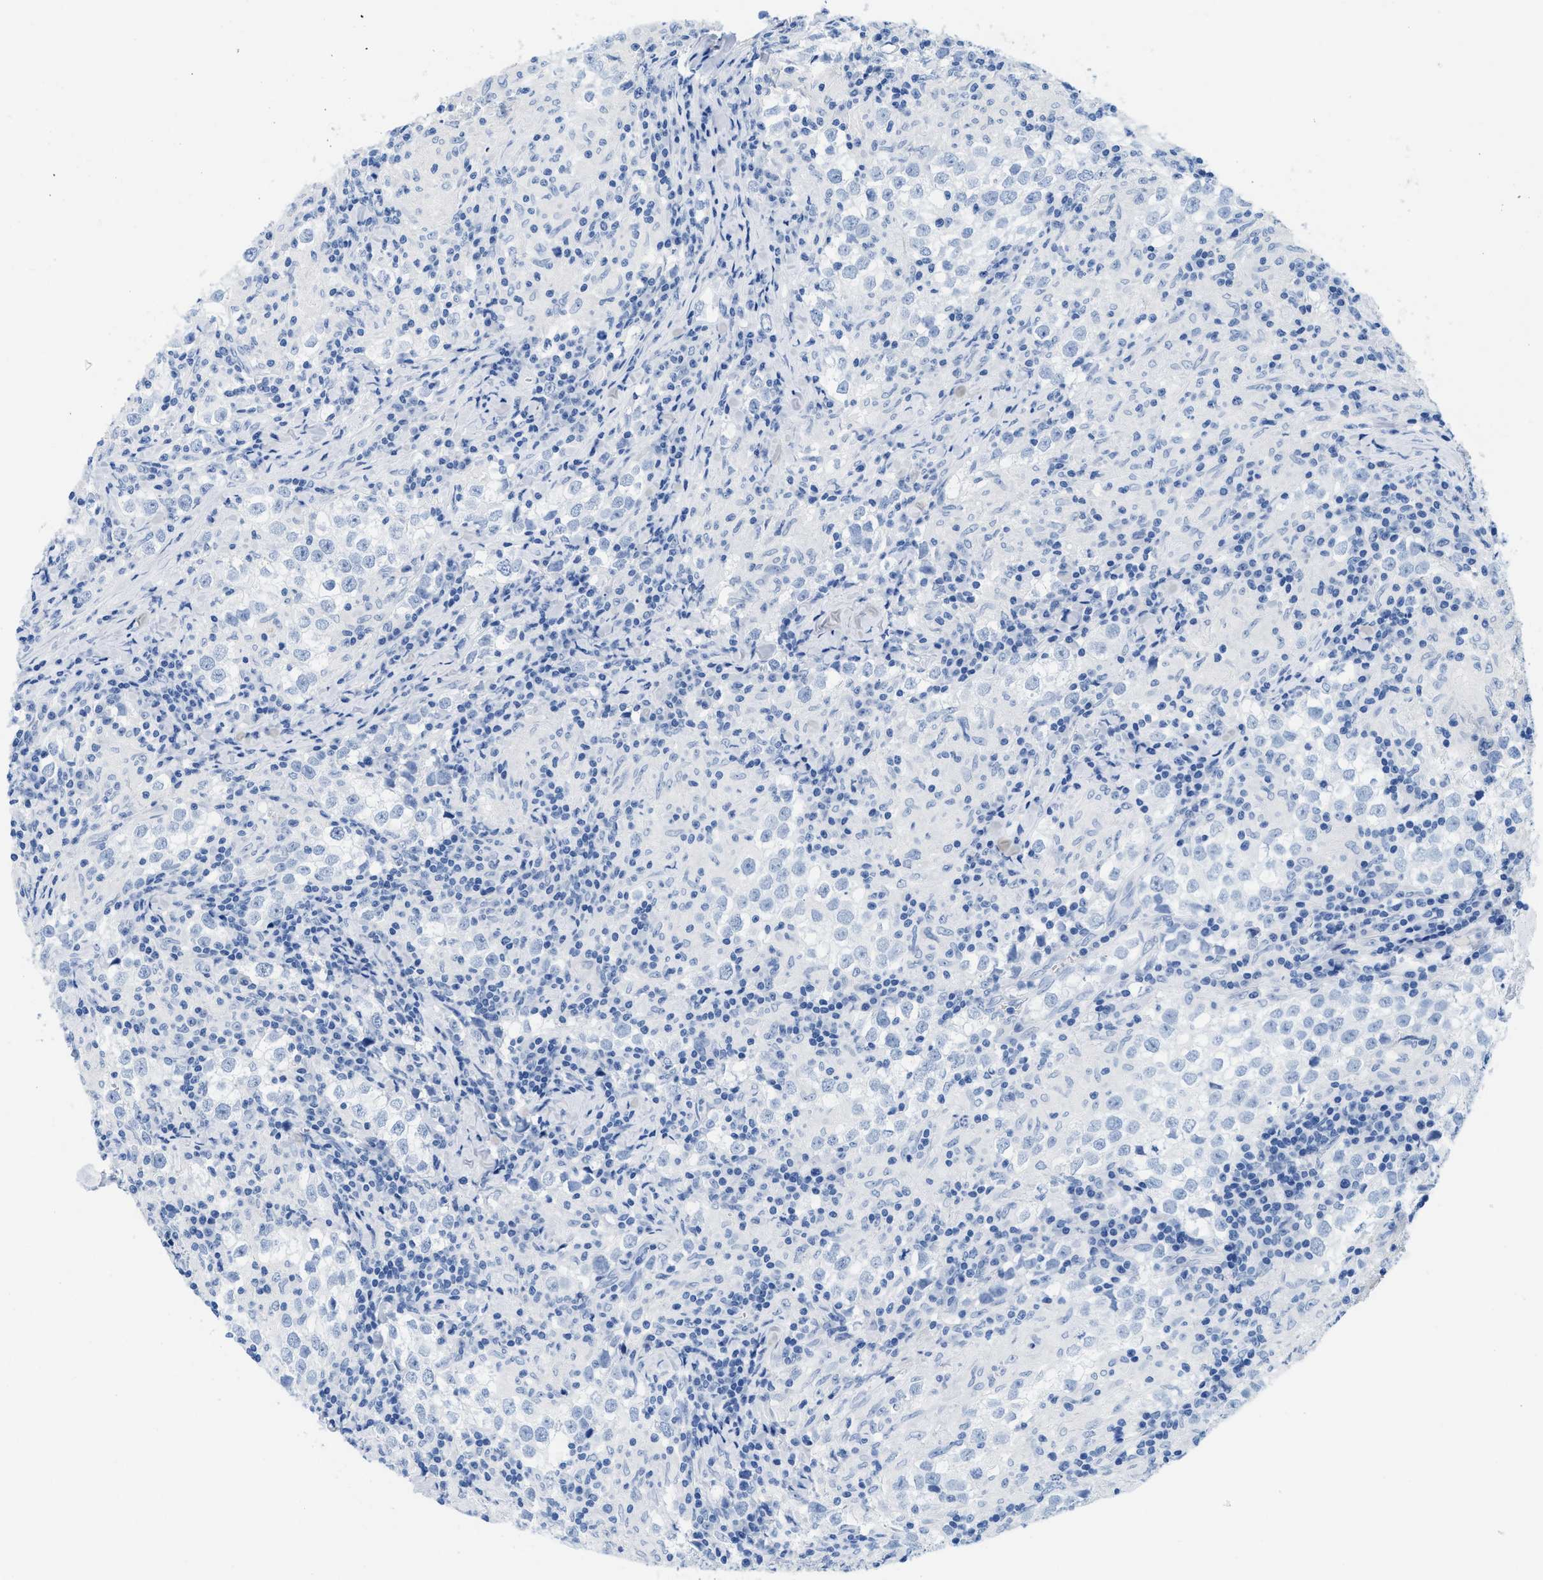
{"staining": {"intensity": "negative", "quantity": "none", "location": "none"}, "tissue": "testis cancer", "cell_type": "Tumor cells", "image_type": "cancer", "snomed": [{"axis": "morphology", "description": "Seminoma, NOS"}, {"axis": "morphology", "description": "Carcinoma, Embryonal, NOS"}, {"axis": "topography", "description": "Testis"}], "caption": "High magnification brightfield microscopy of seminoma (testis) stained with DAB (brown) and counterstained with hematoxylin (blue): tumor cells show no significant expression.", "gene": "CR1", "patient": {"sex": "male", "age": 36}}